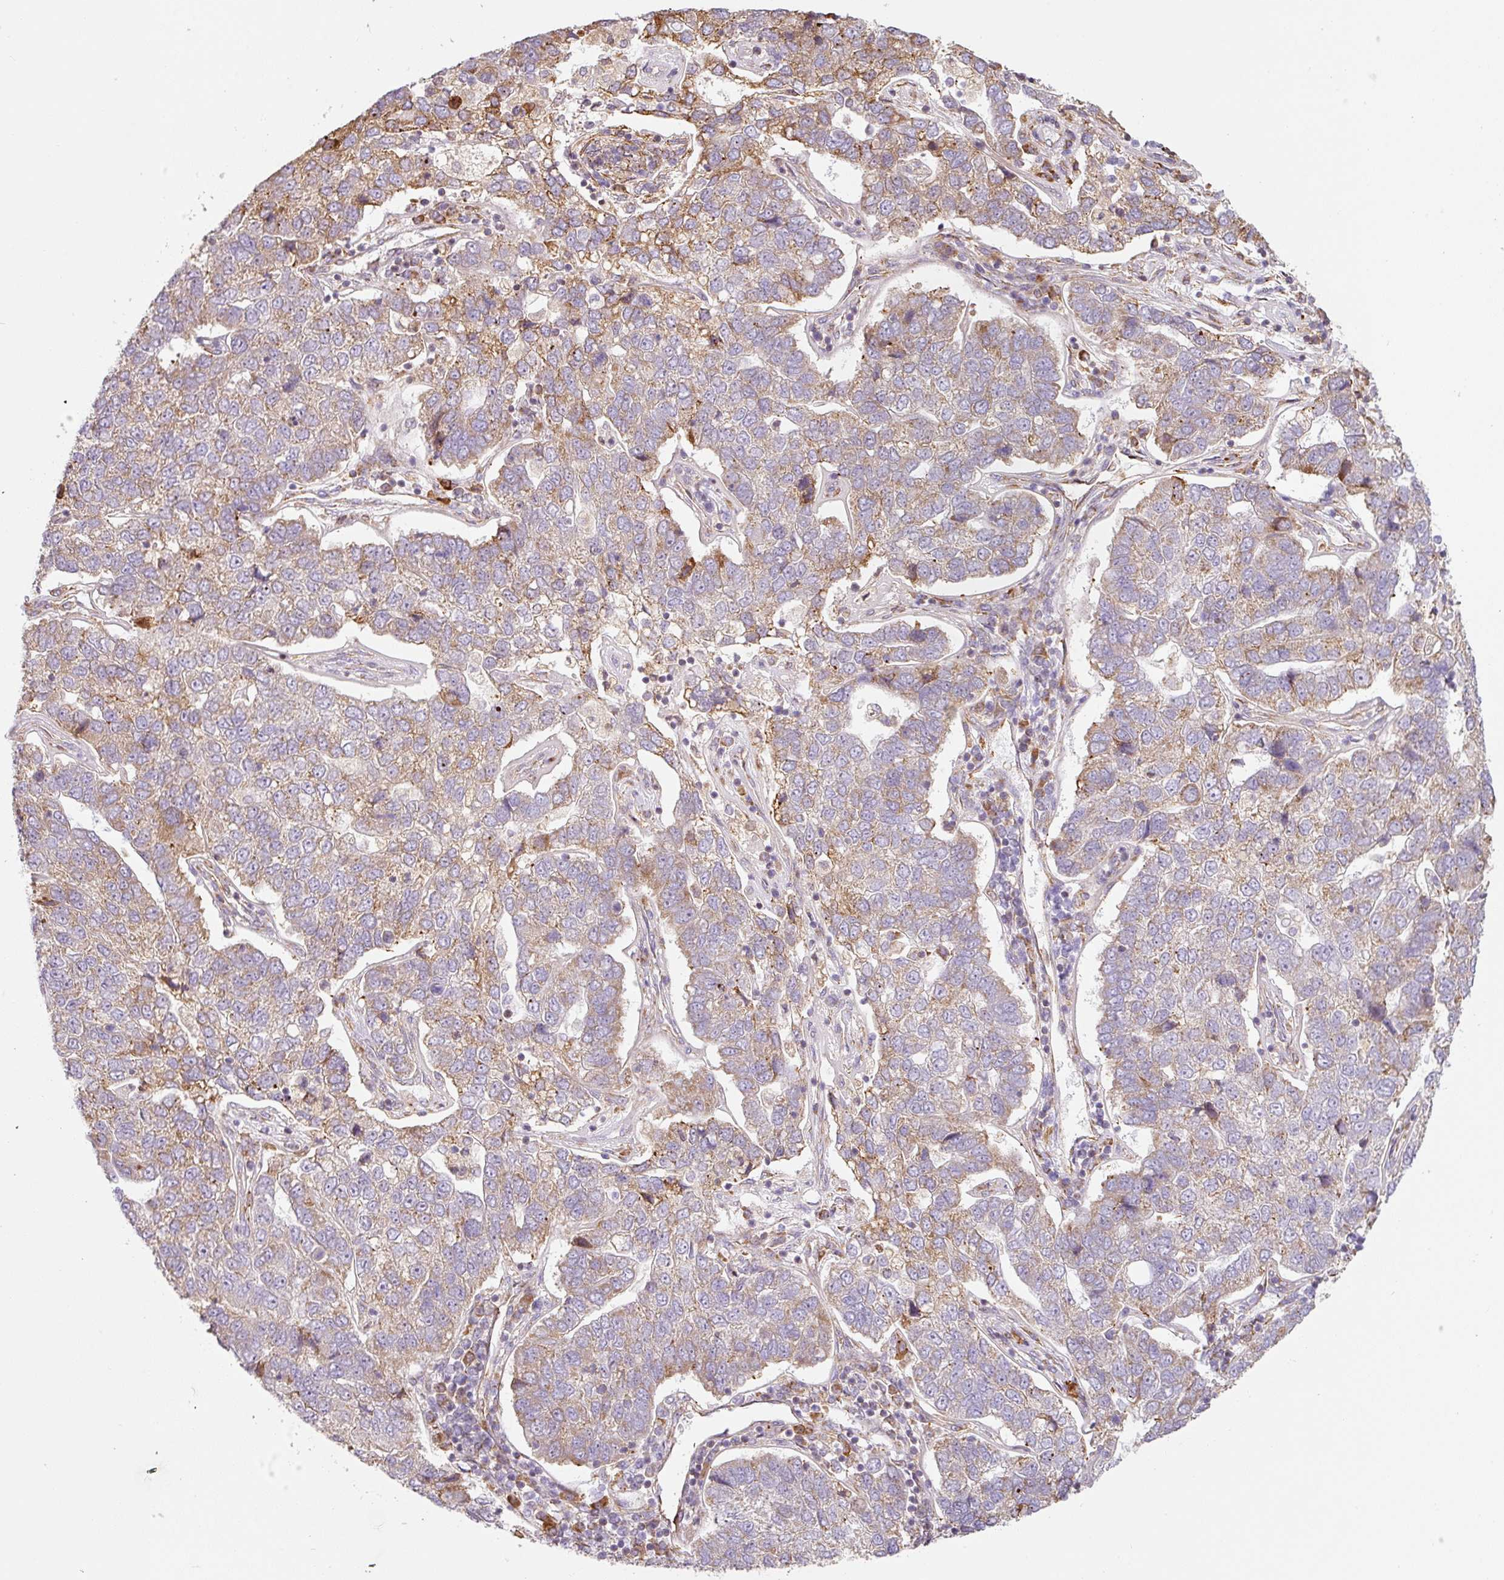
{"staining": {"intensity": "moderate", "quantity": "25%-75%", "location": "cytoplasmic/membranous"}, "tissue": "pancreatic cancer", "cell_type": "Tumor cells", "image_type": "cancer", "snomed": [{"axis": "morphology", "description": "Adenocarcinoma, NOS"}, {"axis": "topography", "description": "Pancreas"}], "caption": "Moderate cytoplasmic/membranous protein staining is appreciated in about 25%-75% of tumor cells in pancreatic cancer.", "gene": "MORN4", "patient": {"sex": "female", "age": 61}}